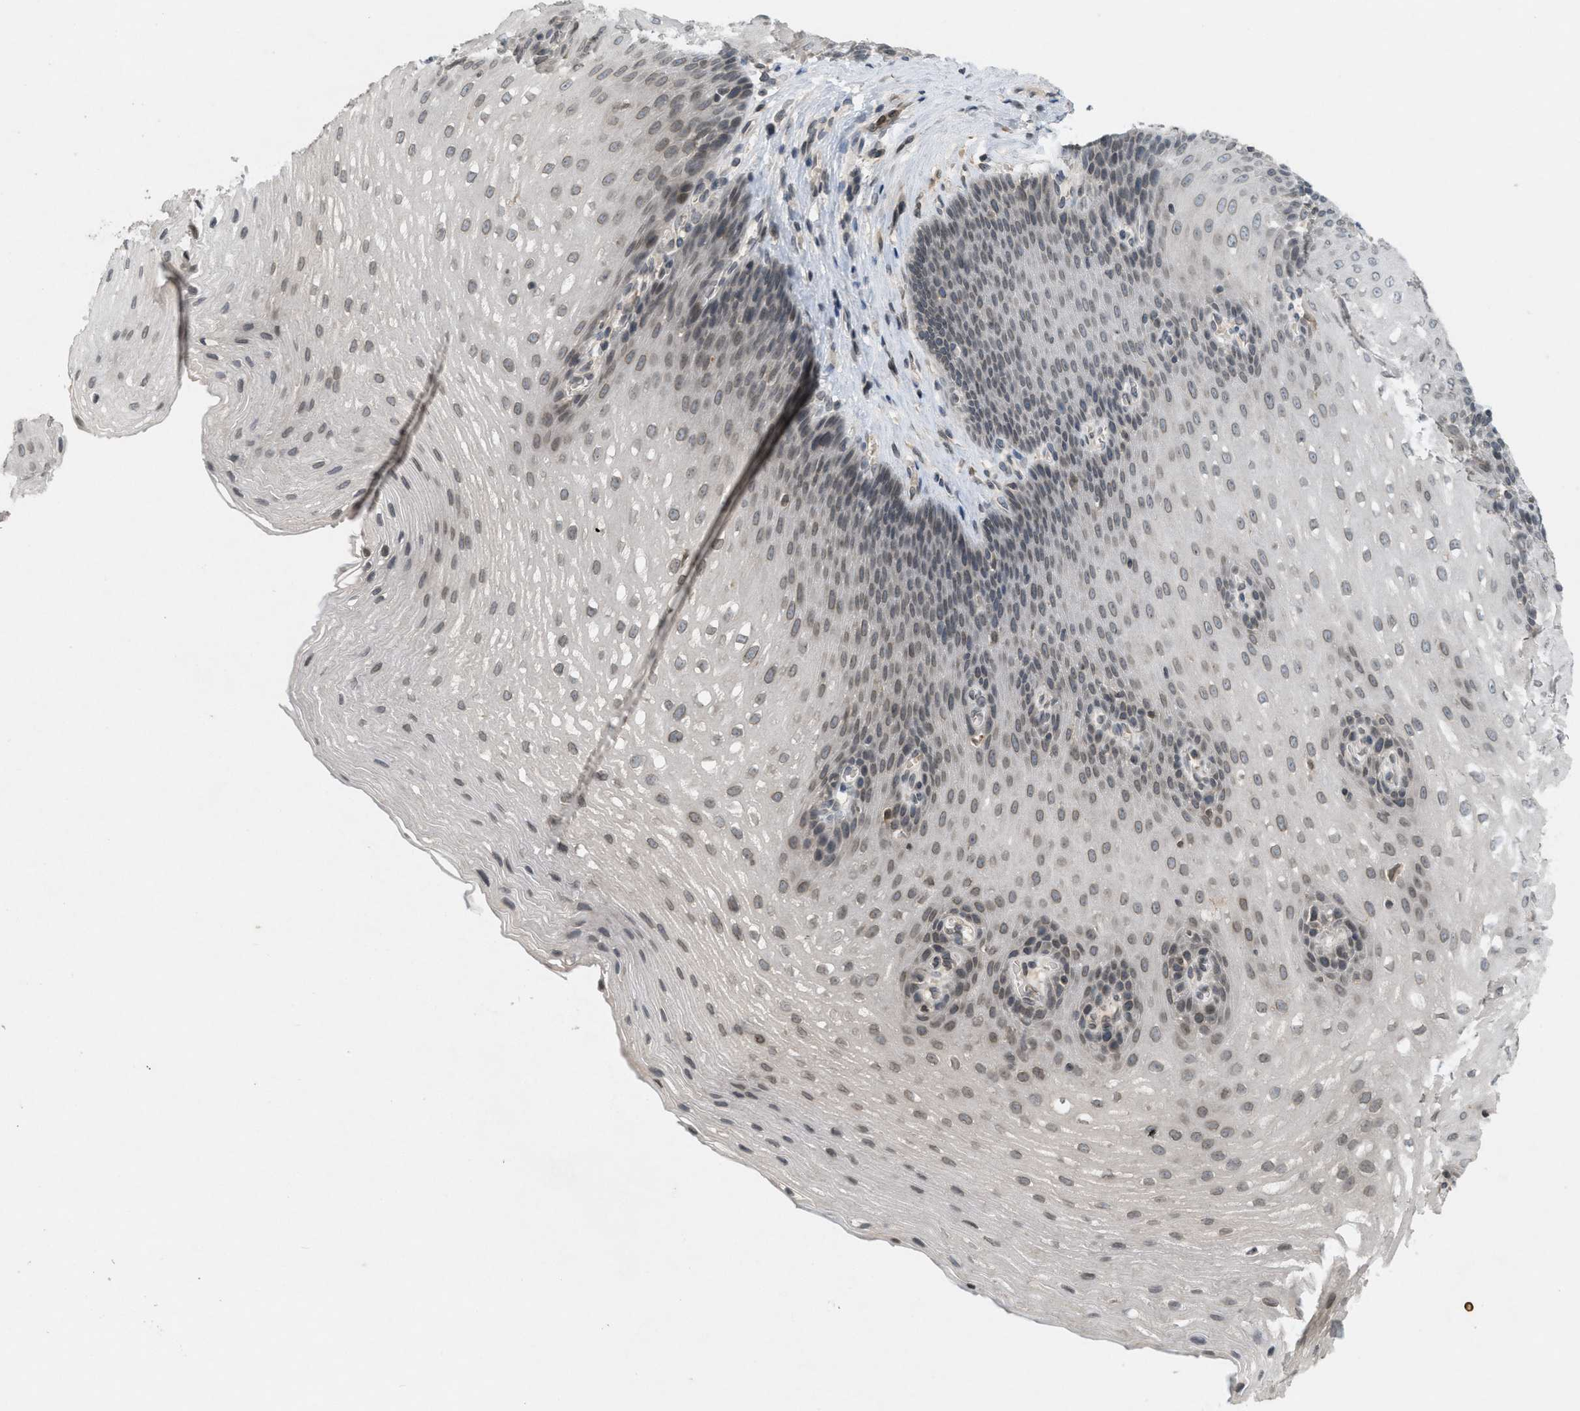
{"staining": {"intensity": "moderate", "quantity": "25%-75%", "location": "nuclear"}, "tissue": "esophagus", "cell_type": "Squamous epithelial cells", "image_type": "normal", "snomed": [{"axis": "morphology", "description": "Normal tissue, NOS"}, {"axis": "topography", "description": "Esophagus"}], "caption": "The histopathology image displays immunohistochemical staining of normal esophagus. There is moderate nuclear staining is identified in approximately 25%-75% of squamous epithelial cells.", "gene": "ABHD6", "patient": {"sex": "male", "age": 48}}